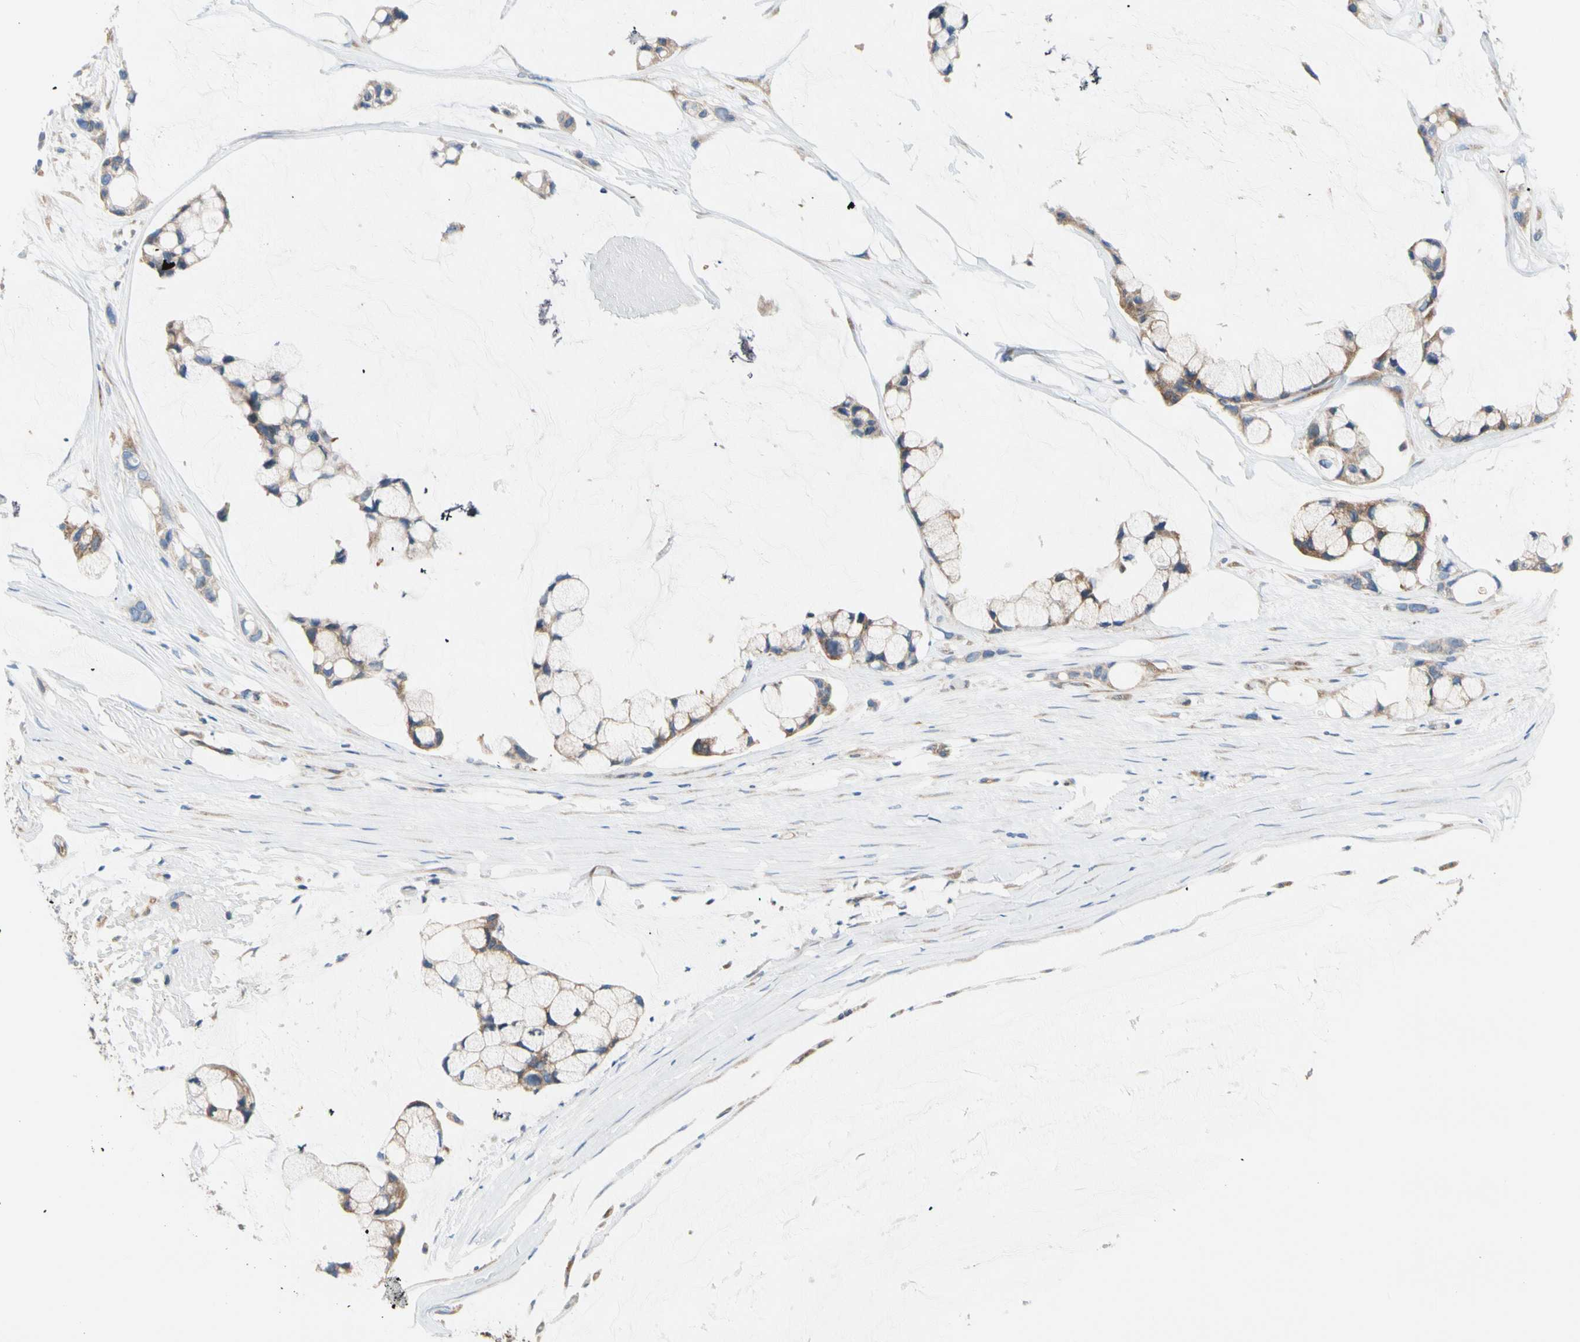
{"staining": {"intensity": "weak", "quantity": ">75%", "location": "cytoplasmic/membranous"}, "tissue": "ovarian cancer", "cell_type": "Tumor cells", "image_type": "cancer", "snomed": [{"axis": "morphology", "description": "Cystadenocarcinoma, mucinous, NOS"}, {"axis": "topography", "description": "Ovary"}], "caption": "The immunohistochemical stain labels weak cytoplasmic/membranous expression in tumor cells of ovarian mucinous cystadenocarcinoma tissue.", "gene": "GPHN", "patient": {"sex": "female", "age": 39}}